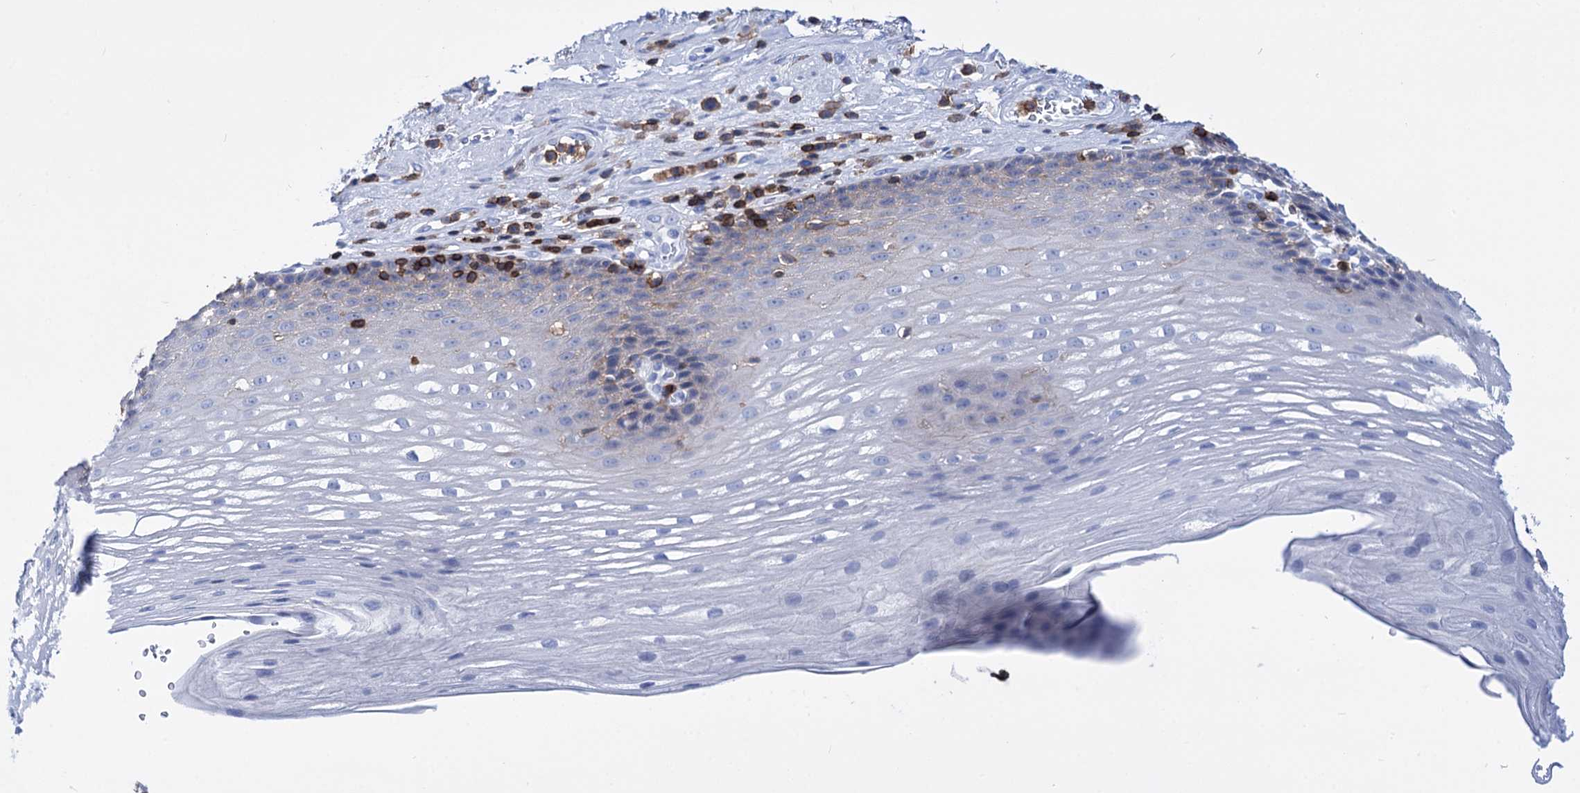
{"staining": {"intensity": "weak", "quantity": "25%-75%", "location": "cytoplasmic/membranous"}, "tissue": "esophagus", "cell_type": "Squamous epithelial cells", "image_type": "normal", "snomed": [{"axis": "morphology", "description": "Normal tissue, NOS"}, {"axis": "topography", "description": "Esophagus"}], "caption": "DAB (3,3'-diaminobenzidine) immunohistochemical staining of normal human esophagus demonstrates weak cytoplasmic/membranous protein expression in about 25%-75% of squamous epithelial cells. The protein is stained brown, and the nuclei are stained in blue (DAB IHC with brightfield microscopy, high magnification).", "gene": "DEF6", "patient": {"sex": "male", "age": 62}}